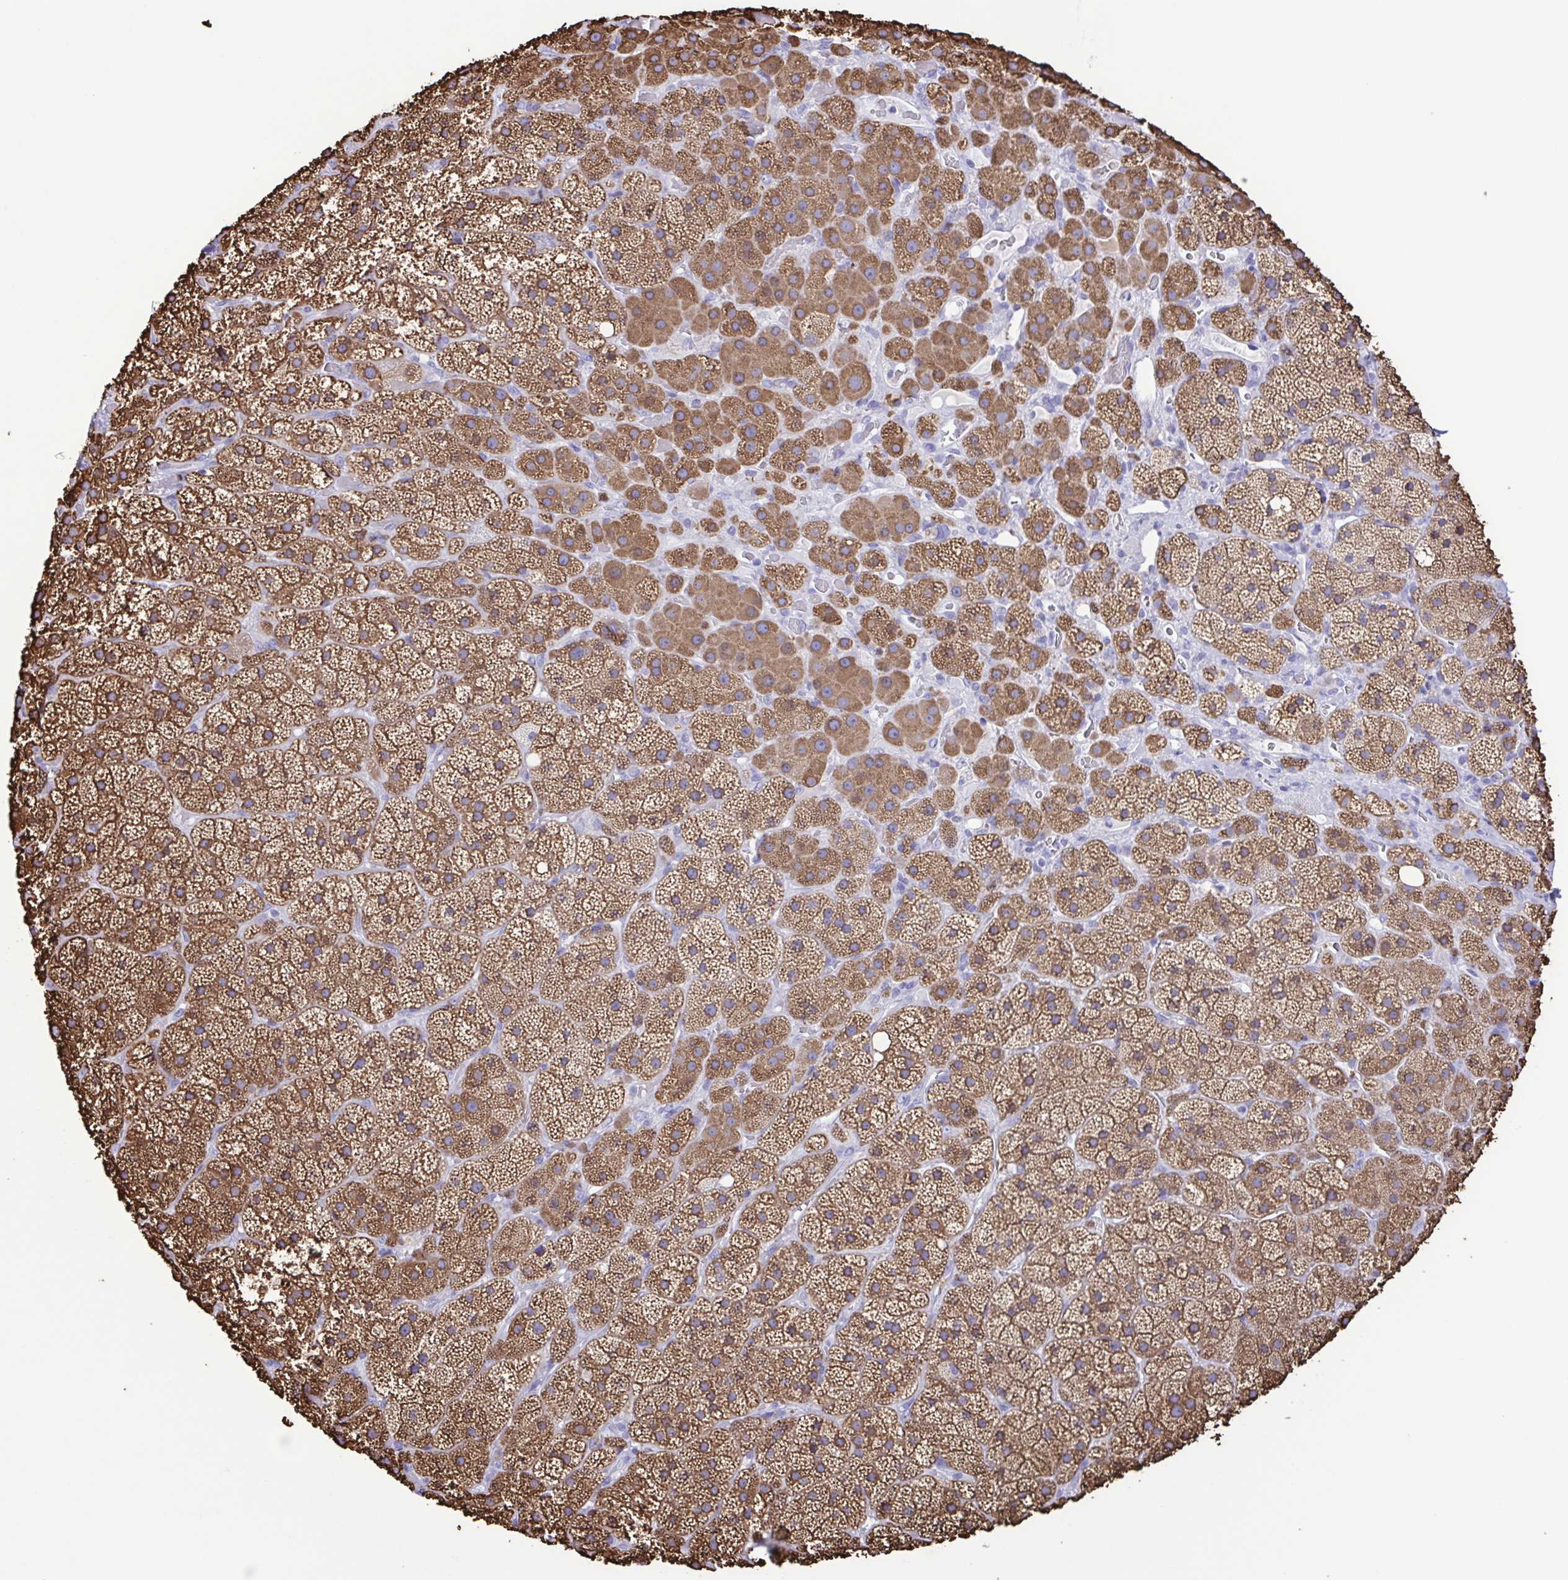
{"staining": {"intensity": "strong", "quantity": ">75%", "location": "cytoplasmic/membranous"}, "tissue": "adrenal gland", "cell_type": "Glandular cells", "image_type": "normal", "snomed": [{"axis": "morphology", "description": "Normal tissue, NOS"}, {"axis": "topography", "description": "Adrenal gland"}], "caption": "Immunohistochemistry (IHC) of benign adrenal gland reveals high levels of strong cytoplasmic/membranous staining in approximately >75% of glandular cells. (Brightfield microscopy of DAB IHC at high magnification).", "gene": "CYP17A1", "patient": {"sex": "male", "age": 57}}